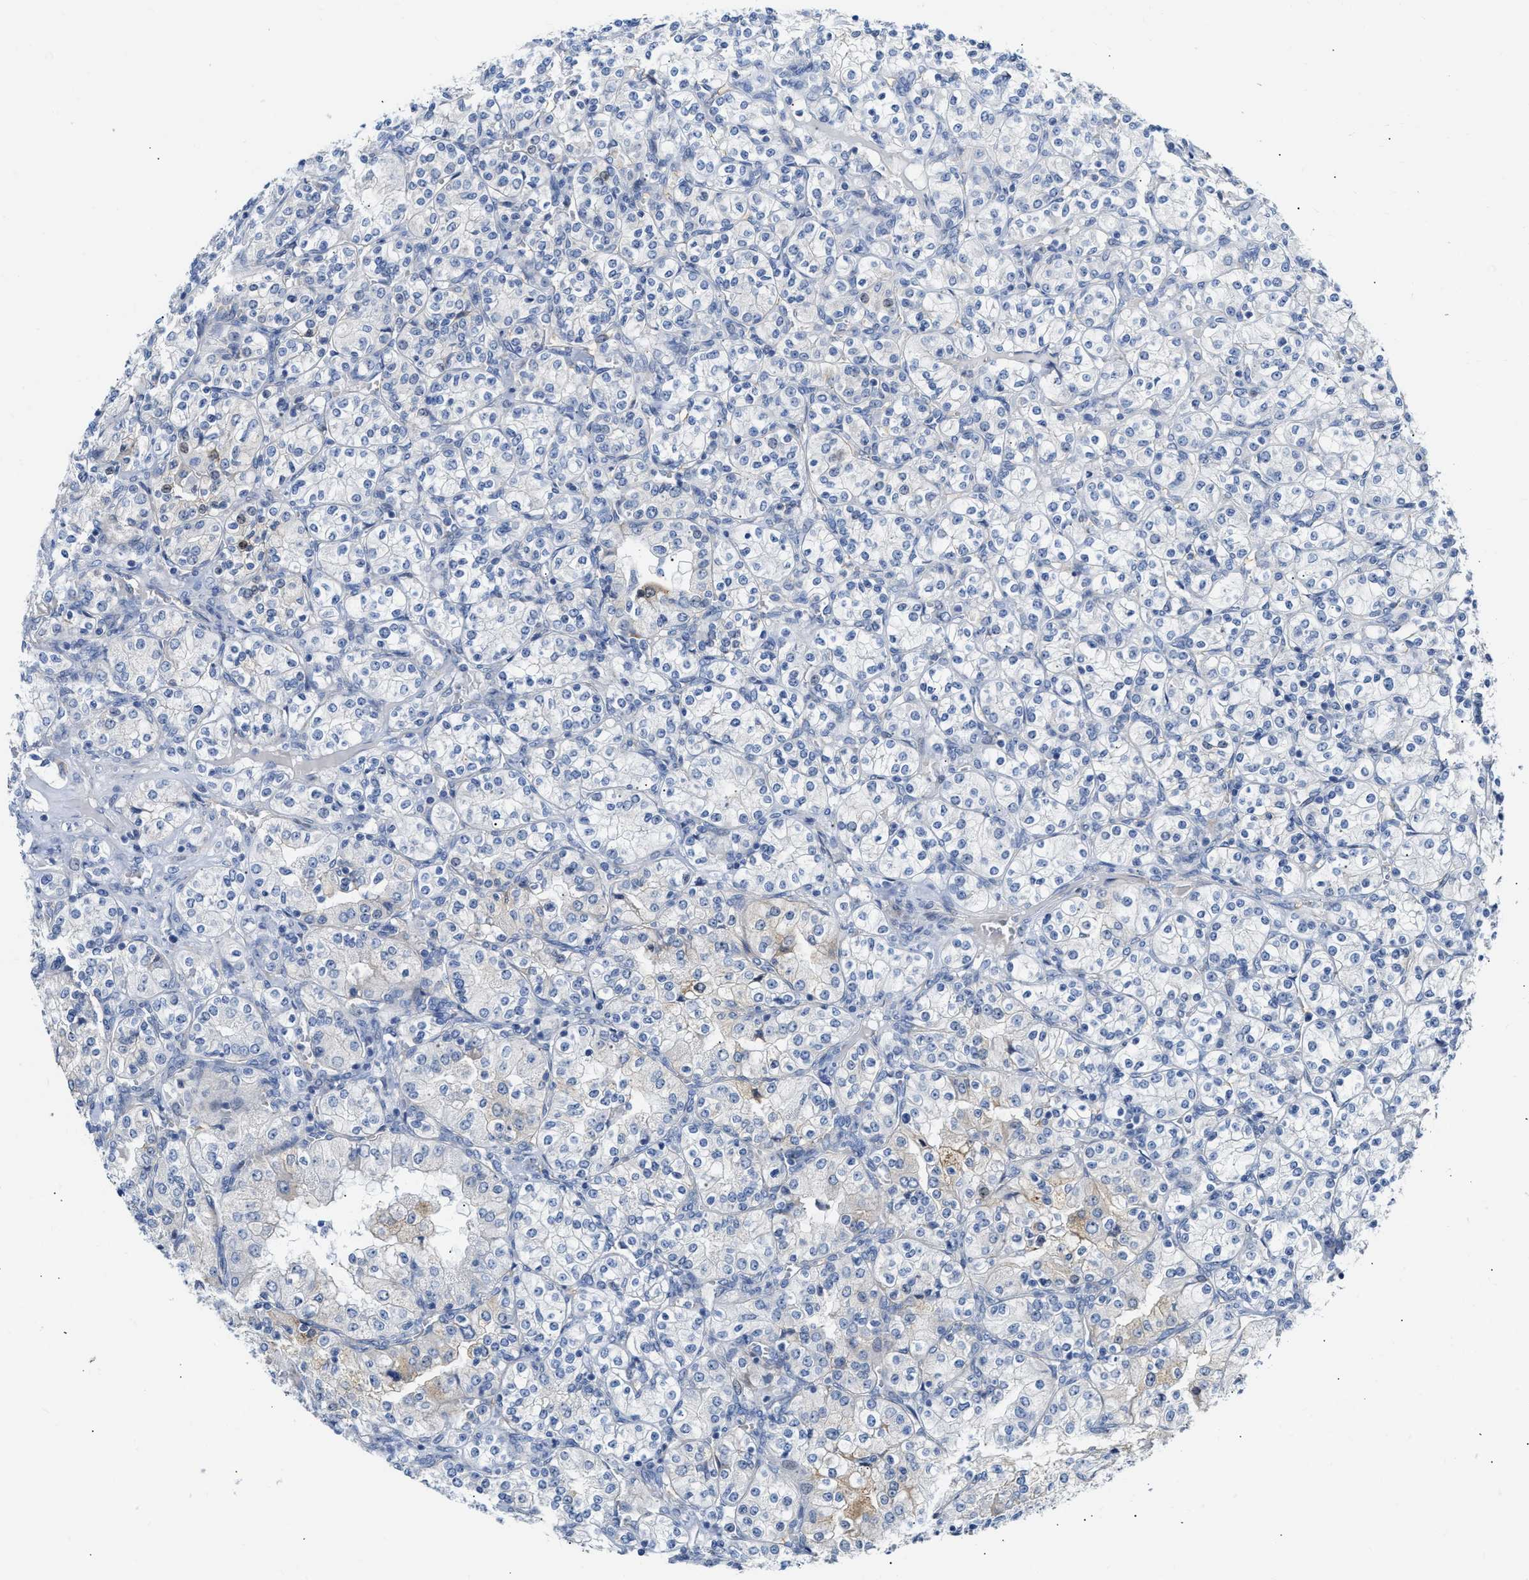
{"staining": {"intensity": "negative", "quantity": "none", "location": "none"}, "tissue": "renal cancer", "cell_type": "Tumor cells", "image_type": "cancer", "snomed": [{"axis": "morphology", "description": "Adenocarcinoma, NOS"}, {"axis": "topography", "description": "Kidney"}], "caption": "Immunohistochemical staining of human renal adenocarcinoma exhibits no significant expression in tumor cells. (DAB (3,3'-diaminobenzidine) immunohistochemistry visualized using brightfield microscopy, high magnification).", "gene": "FHL1", "patient": {"sex": "male", "age": 77}}